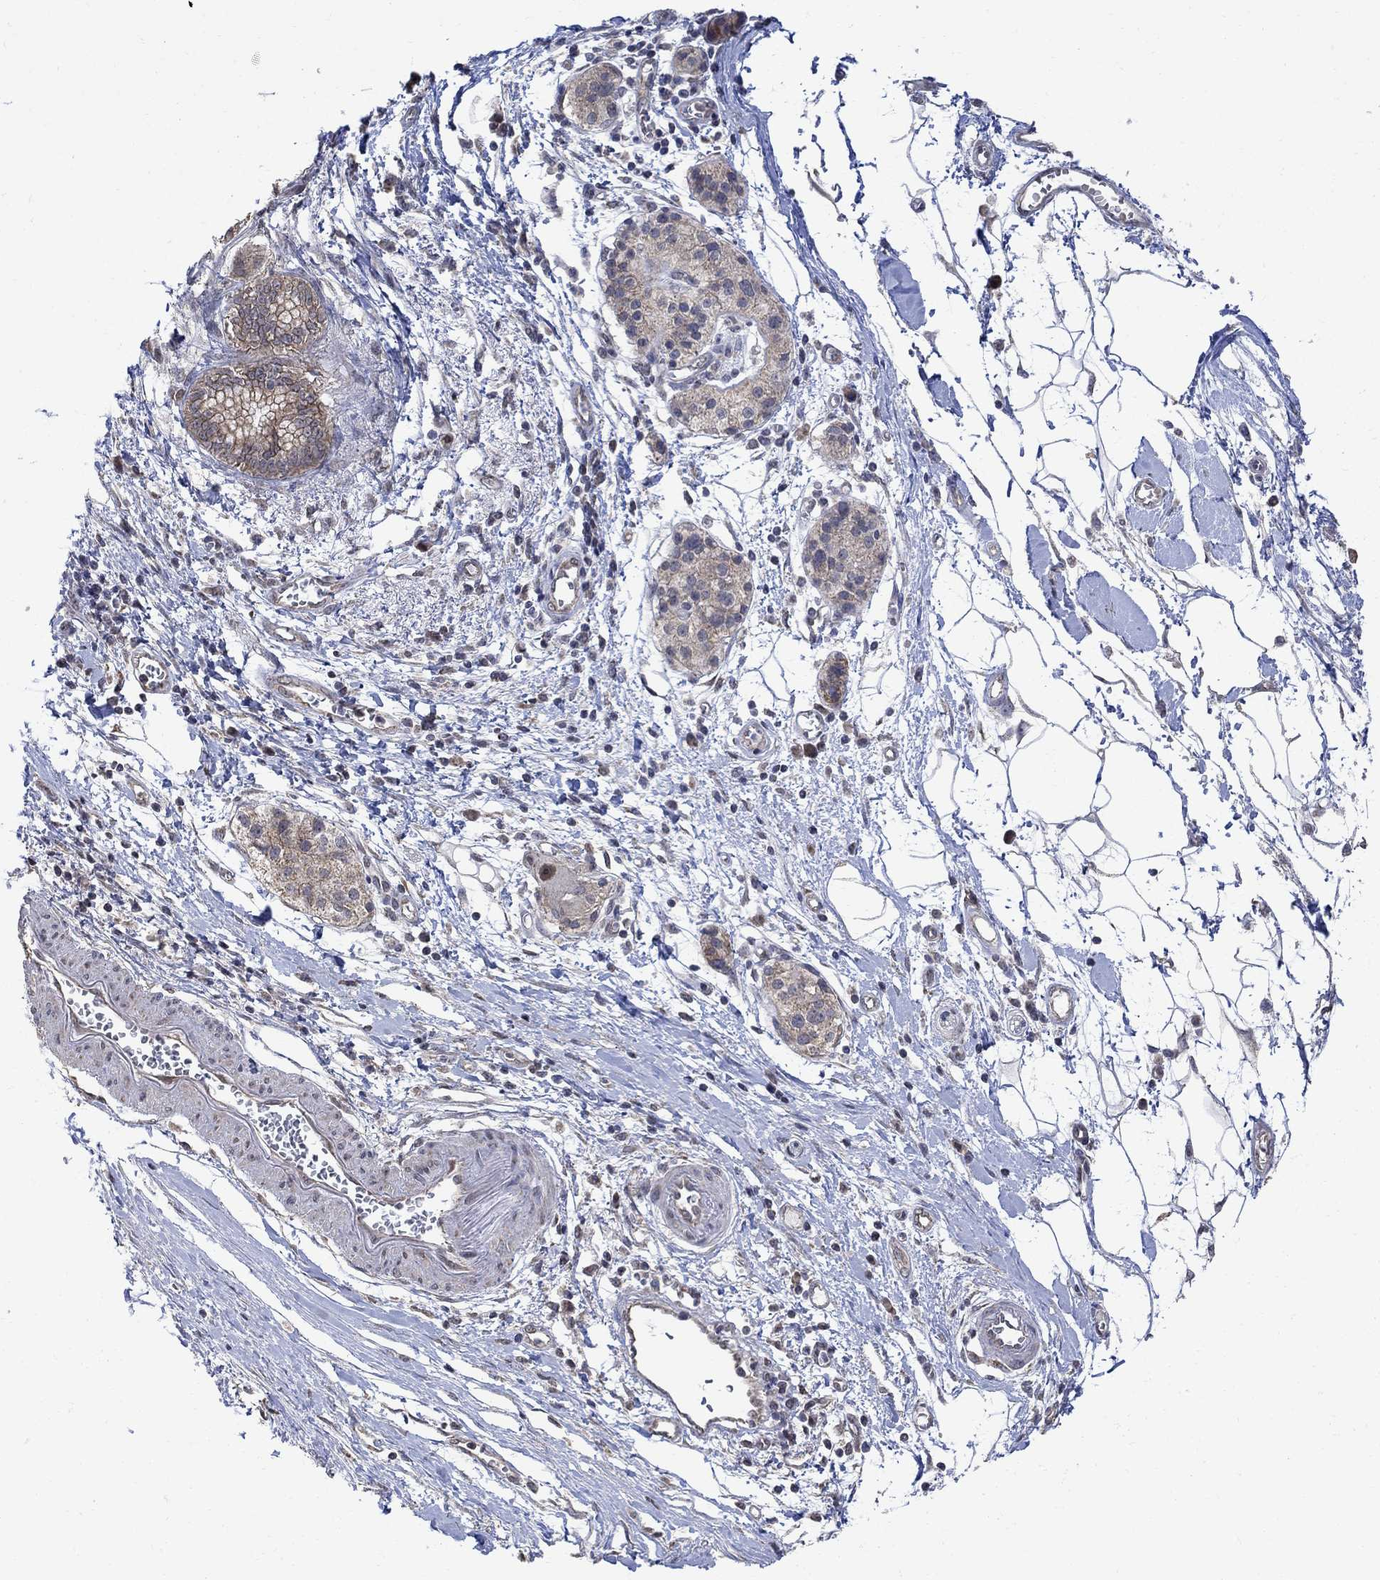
{"staining": {"intensity": "strong", "quantity": "25%-75%", "location": "cytoplasmic/membranous"}, "tissue": "pancreatic cancer", "cell_type": "Tumor cells", "image_type": "cancer", "snomed": [{"axis": "morphology", "description": "Adenocarcinoma, NOS"}, {"axis": "topography", "description": "Pancreas"}], "caption": "Approximately 25%-75% of tumor cells in adenocarcinoma (pancreatic) exhibit strong cytoplasmic/membranous protein staining as visualized by brown immunohistochemical staining.", "gene": "ANKRA2", "patient": {"sex": "male", "age": 72}}